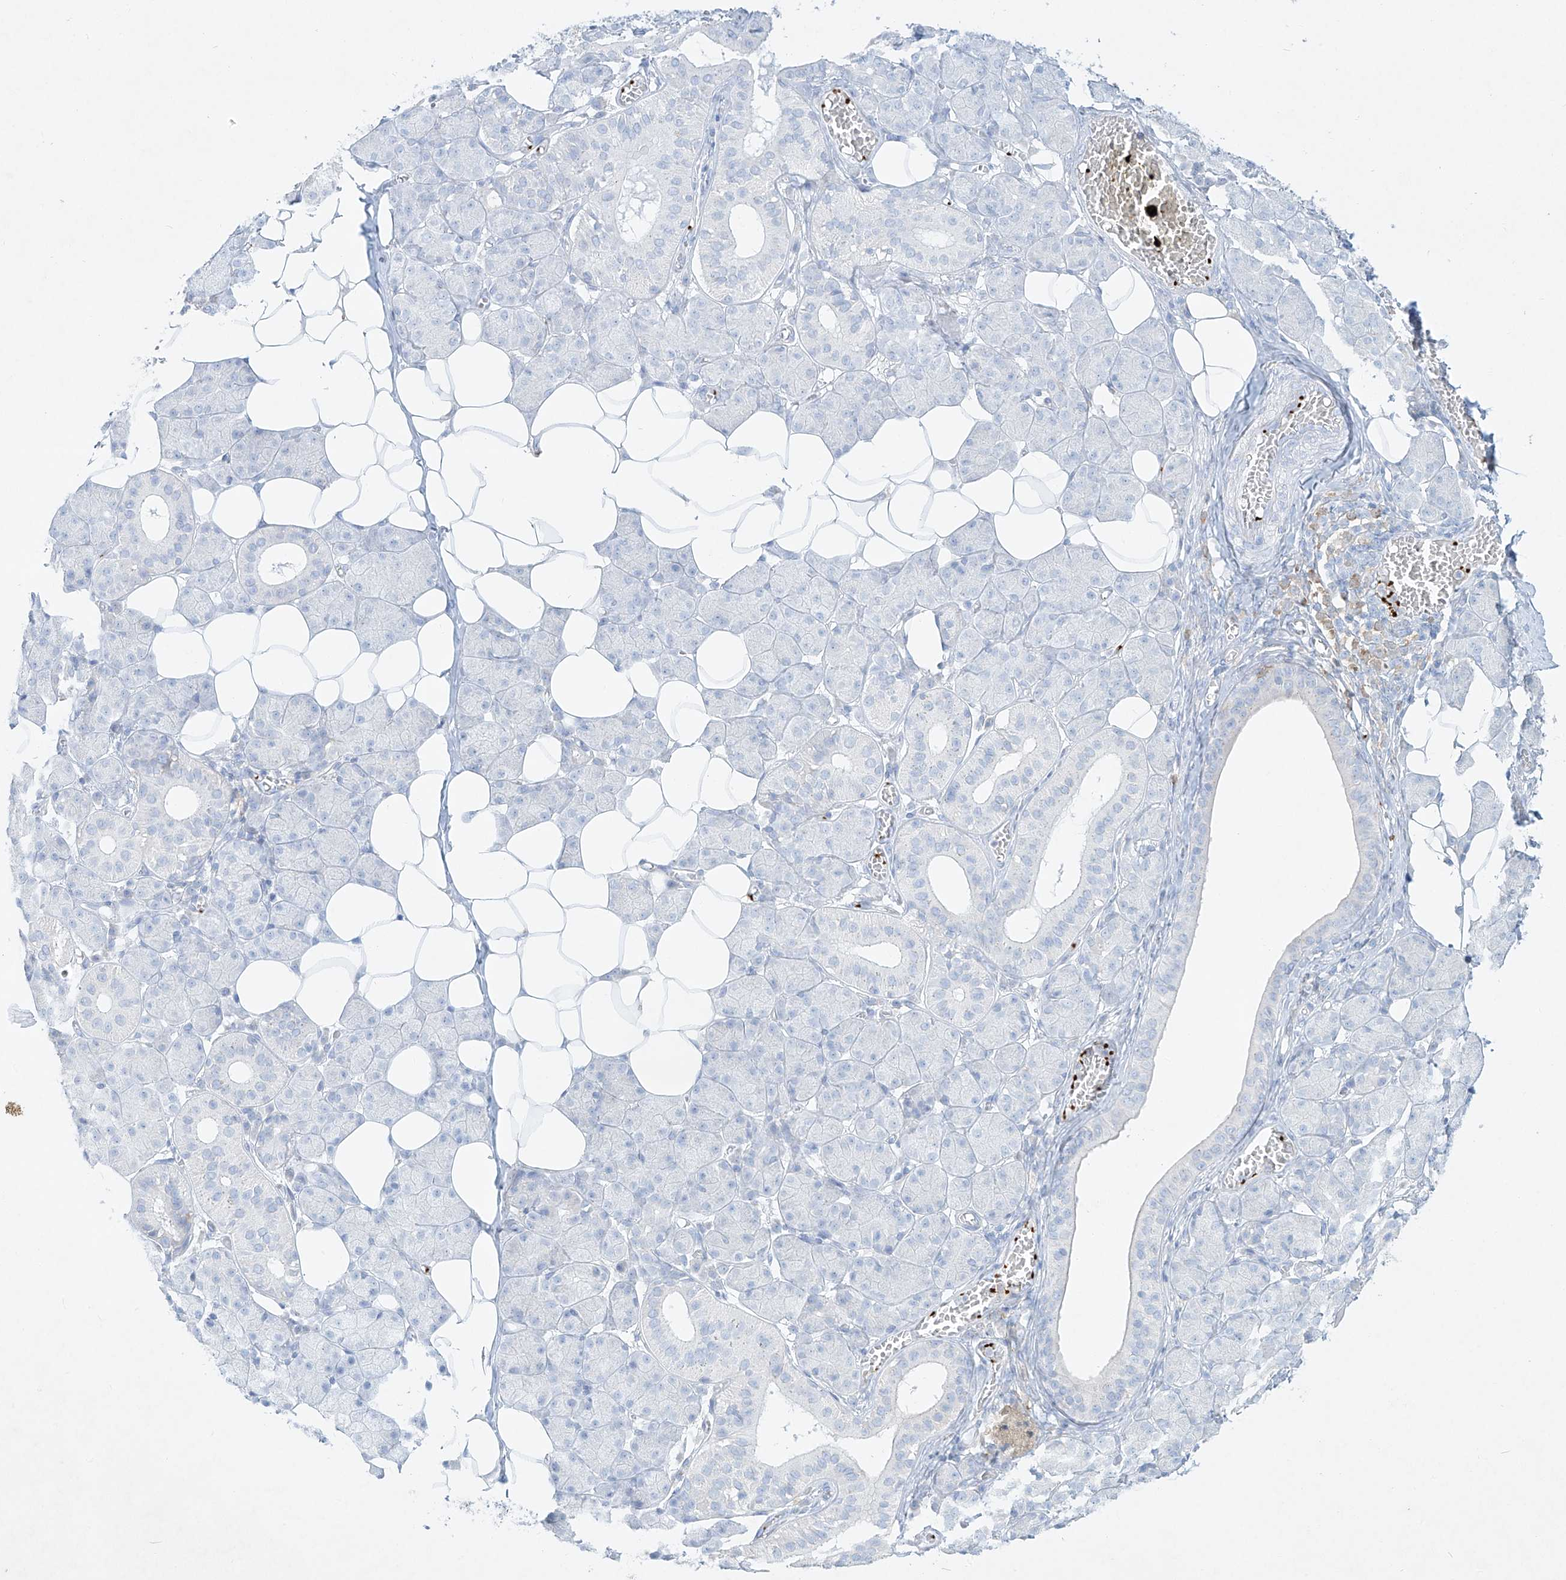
{"staining": {"intensity": "negative", "quantity": "none", "location": "none"}, "tissue": "salivary gland", "cell_type": "Glandular cells", "image_type": "normal", "snomed": [{"axis": "morphology", "description": "Normal tissue, NOS"}, {"axis": "topography", "description": "Salivary gland"}], "caption": "Immunohistochemical staining of benign salivary gland exhibits no significant staining in glandular cells.", "gene": "PLEK", "patient": {"sex": "female", "age": 33}}